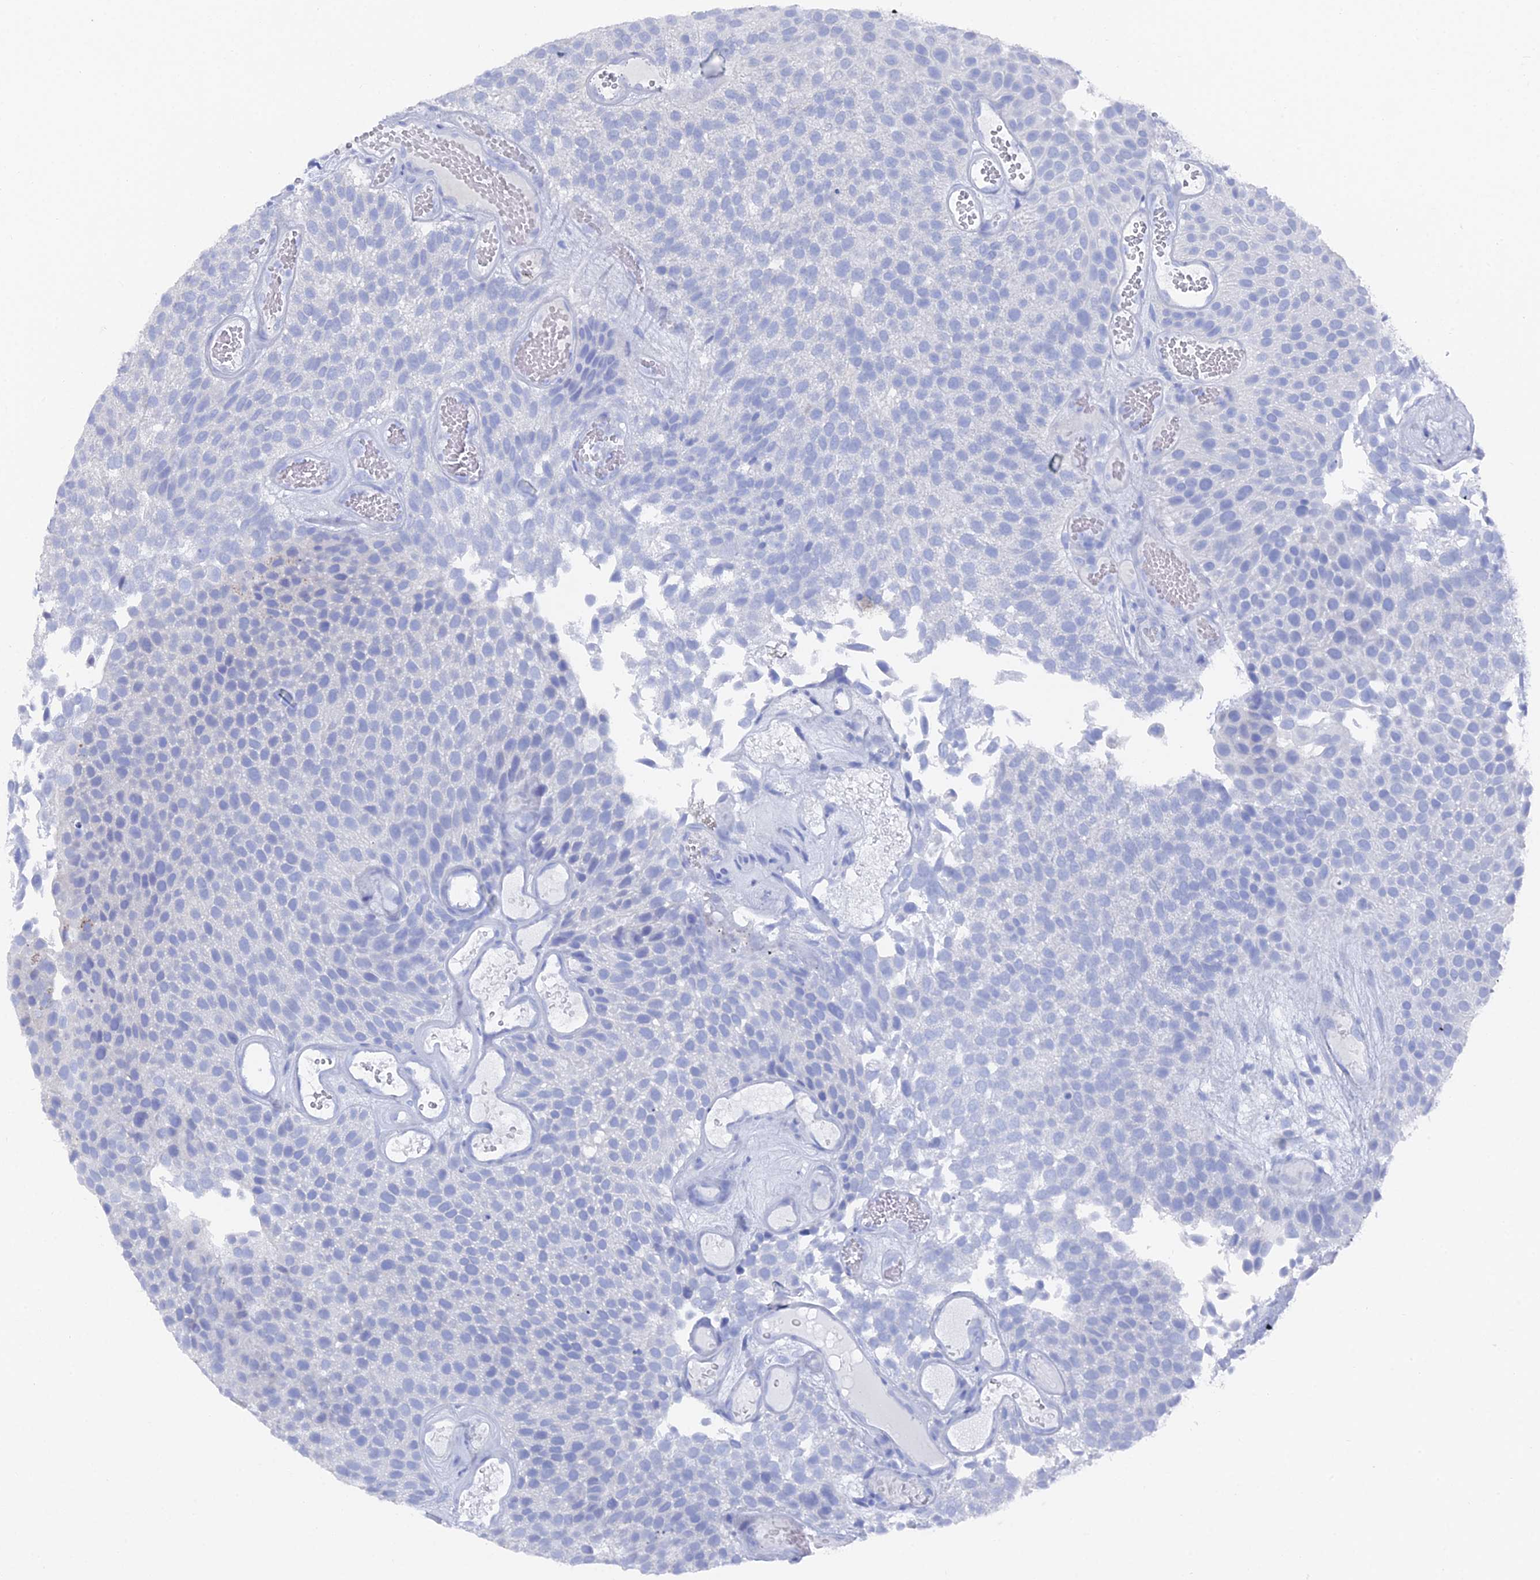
{"staining": {"intensity": "negative", "quantity": "none", "location": "none"}, "tissue": "urothelial cancer", "cell_type": "Tumor cells", "image_type": "cancer", "snomed": [{"axis": "morphology", "description": "Urothelial carcinoma, Low grade"}, {"axis": "topography", "description": "Urinary bladder"}], "caption": "A photomicrograph of urothelial carcinoma (low-grade) stained for a protein exhibits no brown staining in tumor cells.", "gene": "ENPP3", "patient": {"sex": "male", "age": 89}}